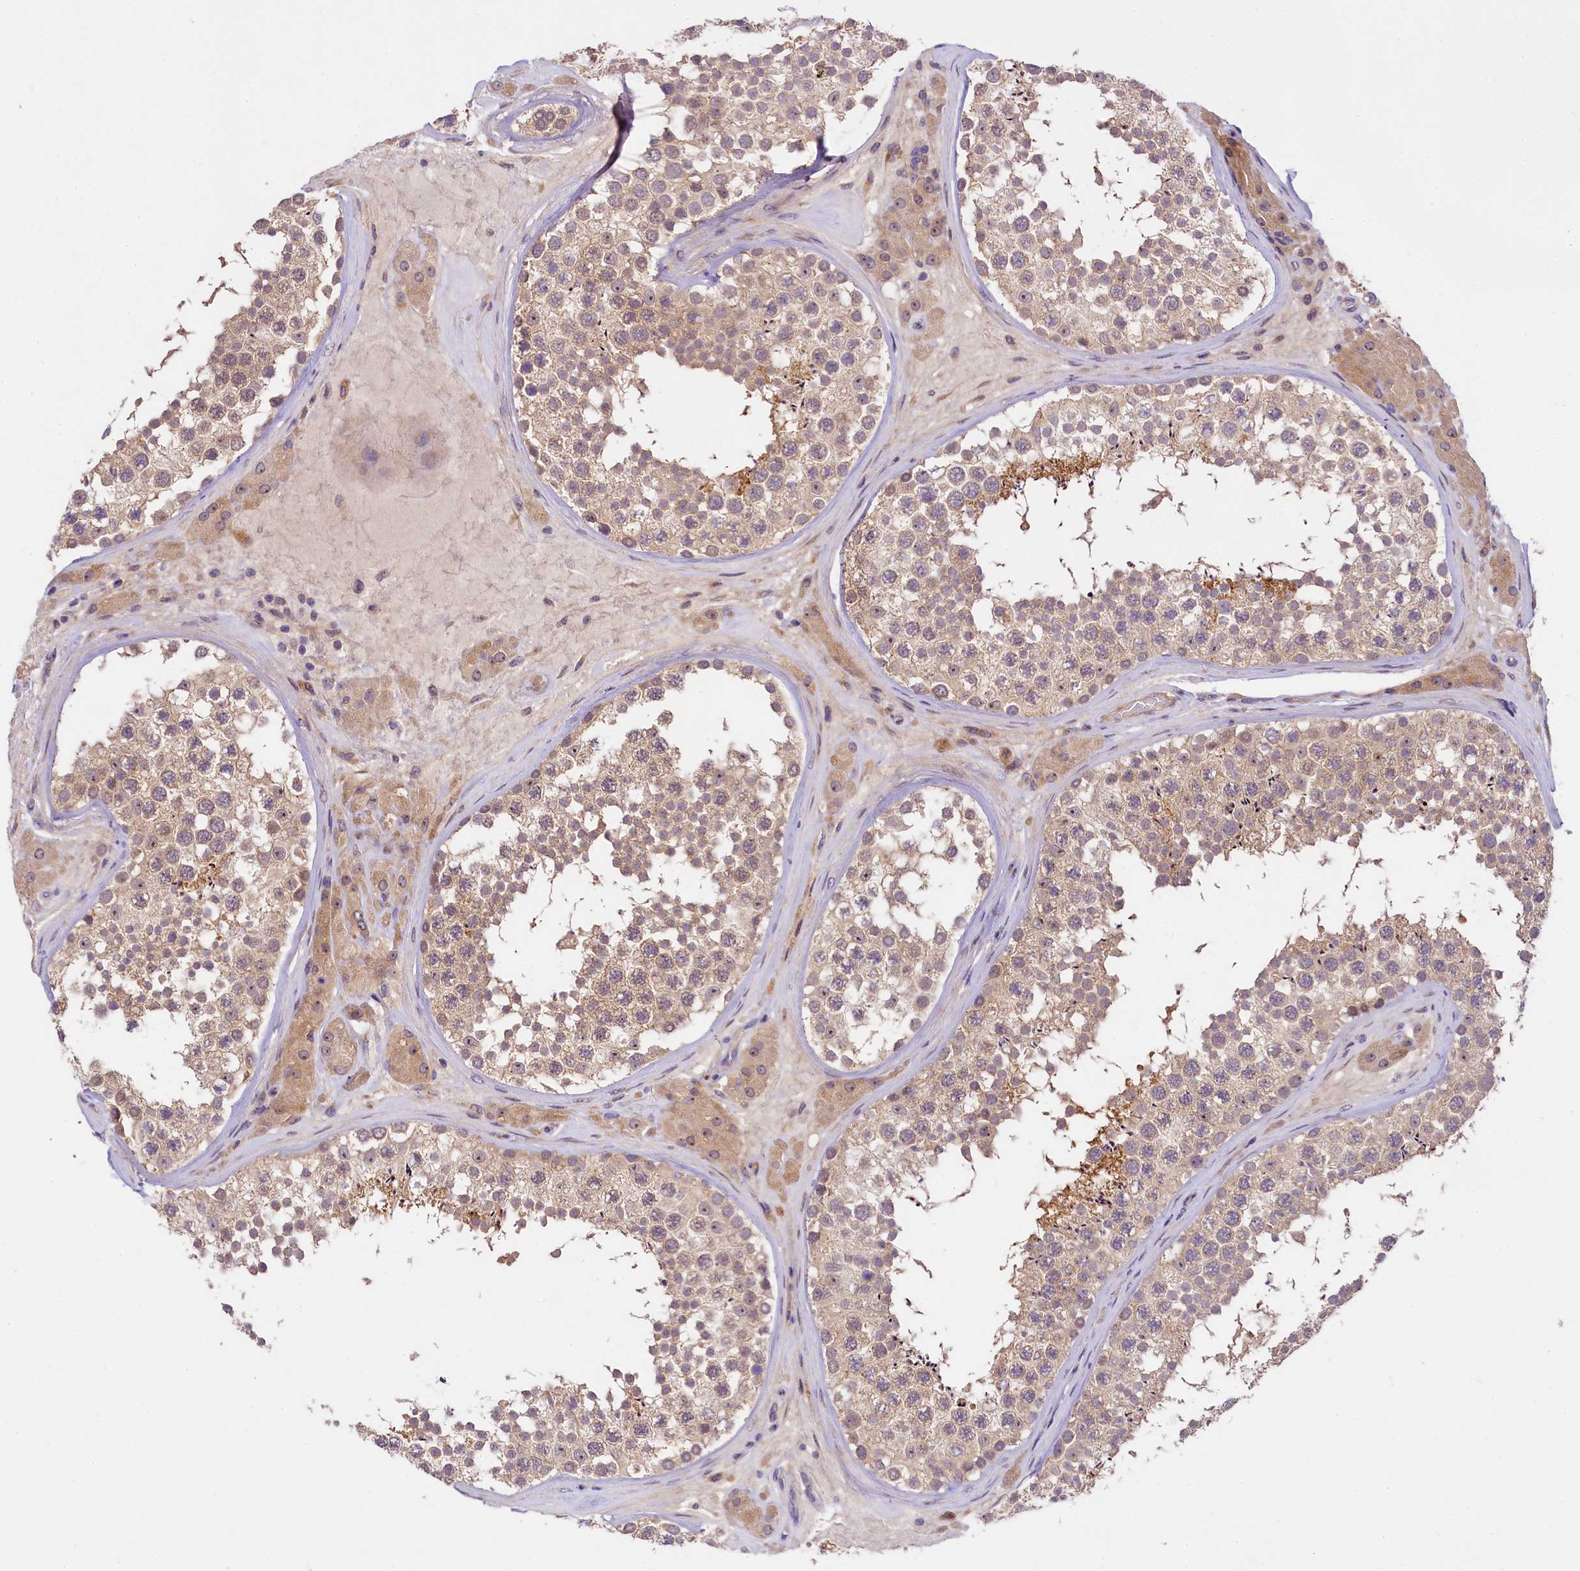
{"staining": {"intensity": "strong", "quantity": "<25%", "location": "cytoplasmic/membranous"}, "tissue": "testis", "cell_type": "Cells in seminiferous ducts", "image_type": "normal", "snomed": [{"axis": "morphology", "description": "Normal tissue, NOS"}, {"axis": "topography", "description": "Testis"}], "caption": "Immunohistochemical staining of normal testis displays medium levels of strong cytoplasmic/membranous expression in about <25% of cells in seminiferous ducts. Using DAB (brown) and hematoxylin (blue) stains, captured at high magnification using brightfield microscopy.", "gene": "UBXN6", "patient": {"sex": "male", "age": 46}}